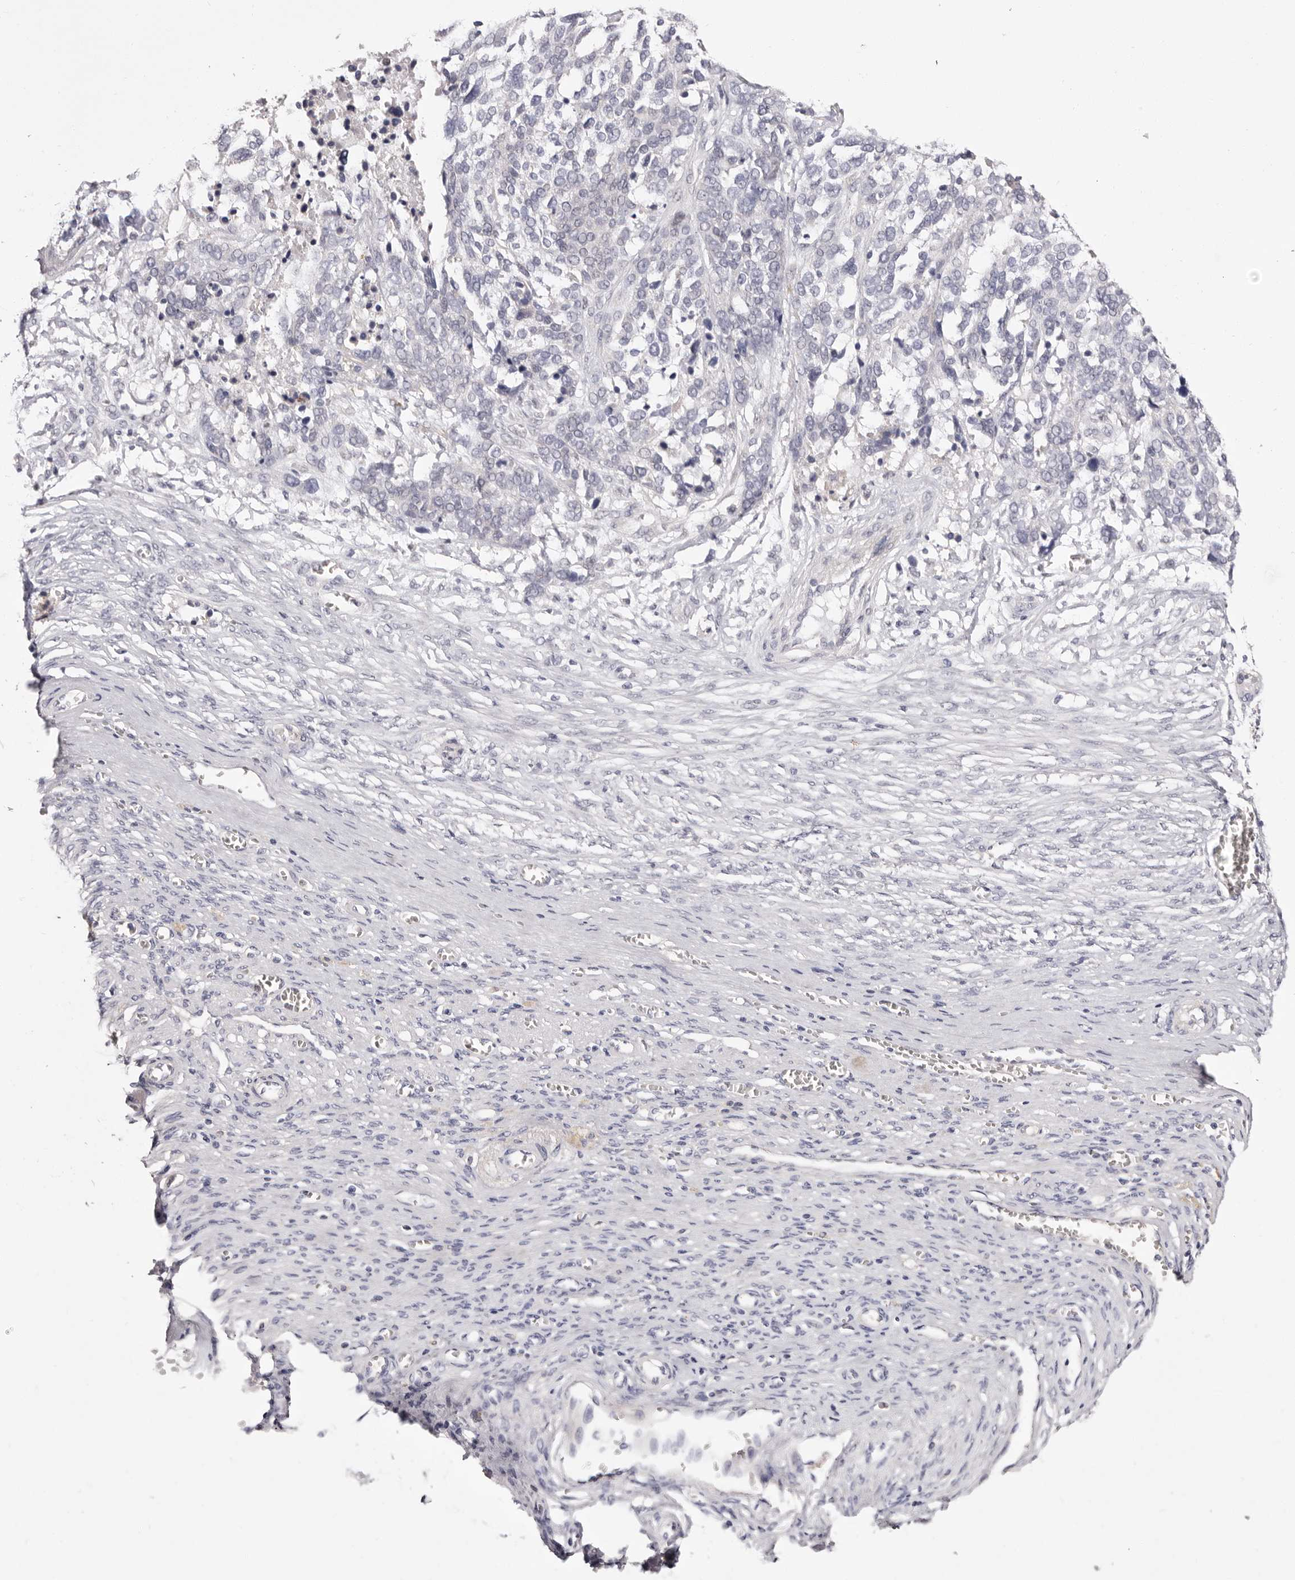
{"staining": {"intensity": "negative", "quantity": "none", "location": "none"}, "tissue": "ovarian cancer", "cell_type": "Tumor cells", "image_type": "cancer", "snomed": [{"axis": "morphology", "description": "Cystadenocarcinoma, serous, NOS"}, {"axis": "topography", "description": "Ovary"}], "caption": "Tumor cells are negative for brown protein staining in ovarian cancer (serous cystadenocarcinoma).", "gene": "LMLN", "patient": {"sex": "female", "age": 44}}